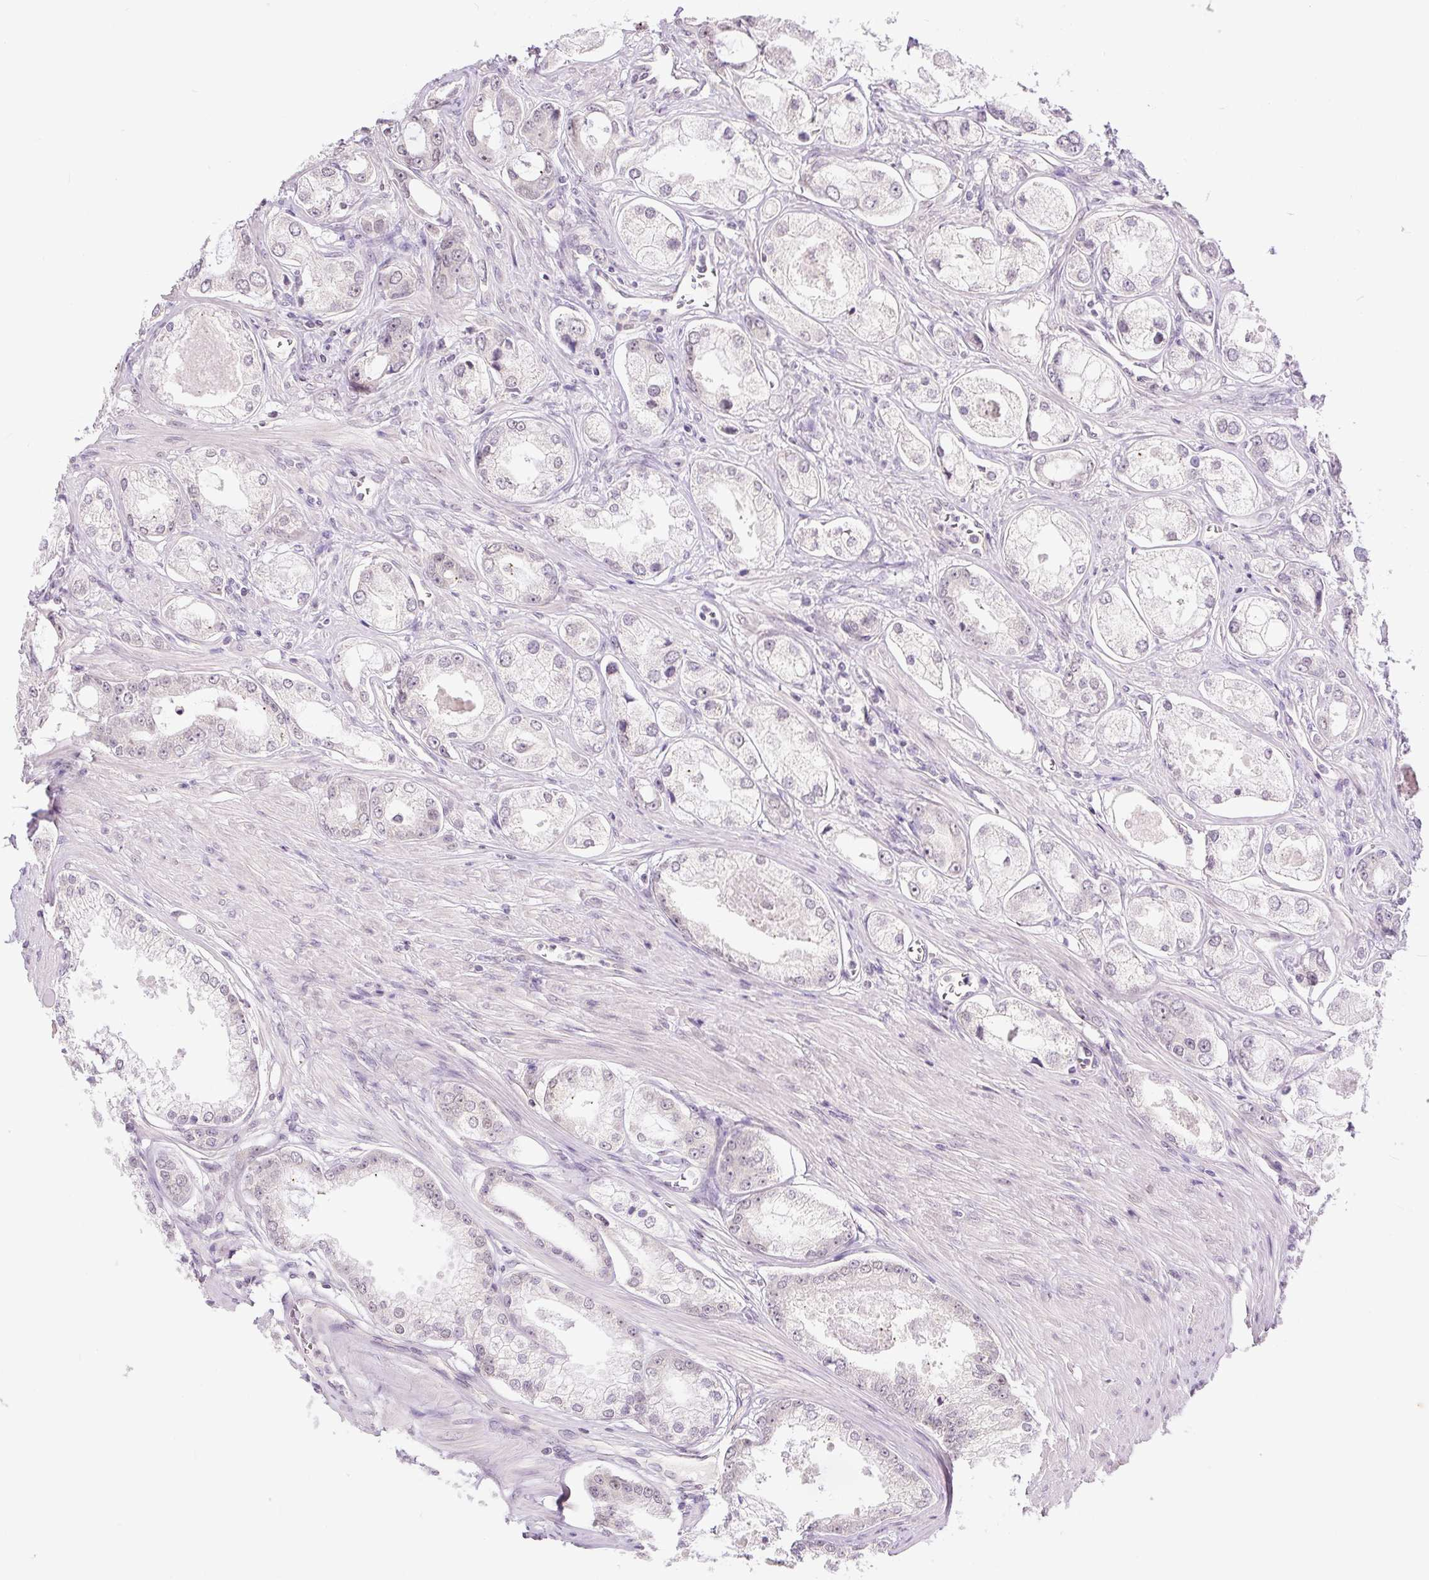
{"staining": {"intensity": "negative", "quantity": "none", "location": "none"}, "tissue": "prostate cancer", "cell_type": "Tumor cells", "image_type": "cancer", "snomed": [{"axis": "morphology", "description": "Adenocarcinoma, Low grade"}, {"axis": "topography", "description": "Prostate"}], "caption": "High power microscopy photomicrograph of an immunohistochemistry (IHC) photomicrograph of low-grade adenocarcinoma (prostate), revealing no significant expression in tumor cells. (Stains: DAB (3,3'-diaminobenzidine) immunohistochemistry (IHC) with hematoxylin counter stain, Microscopy: brightfield microscopy at high magnification).", "gene": "RACGAP1", "patient": {"sex": "male", "age": 68}}